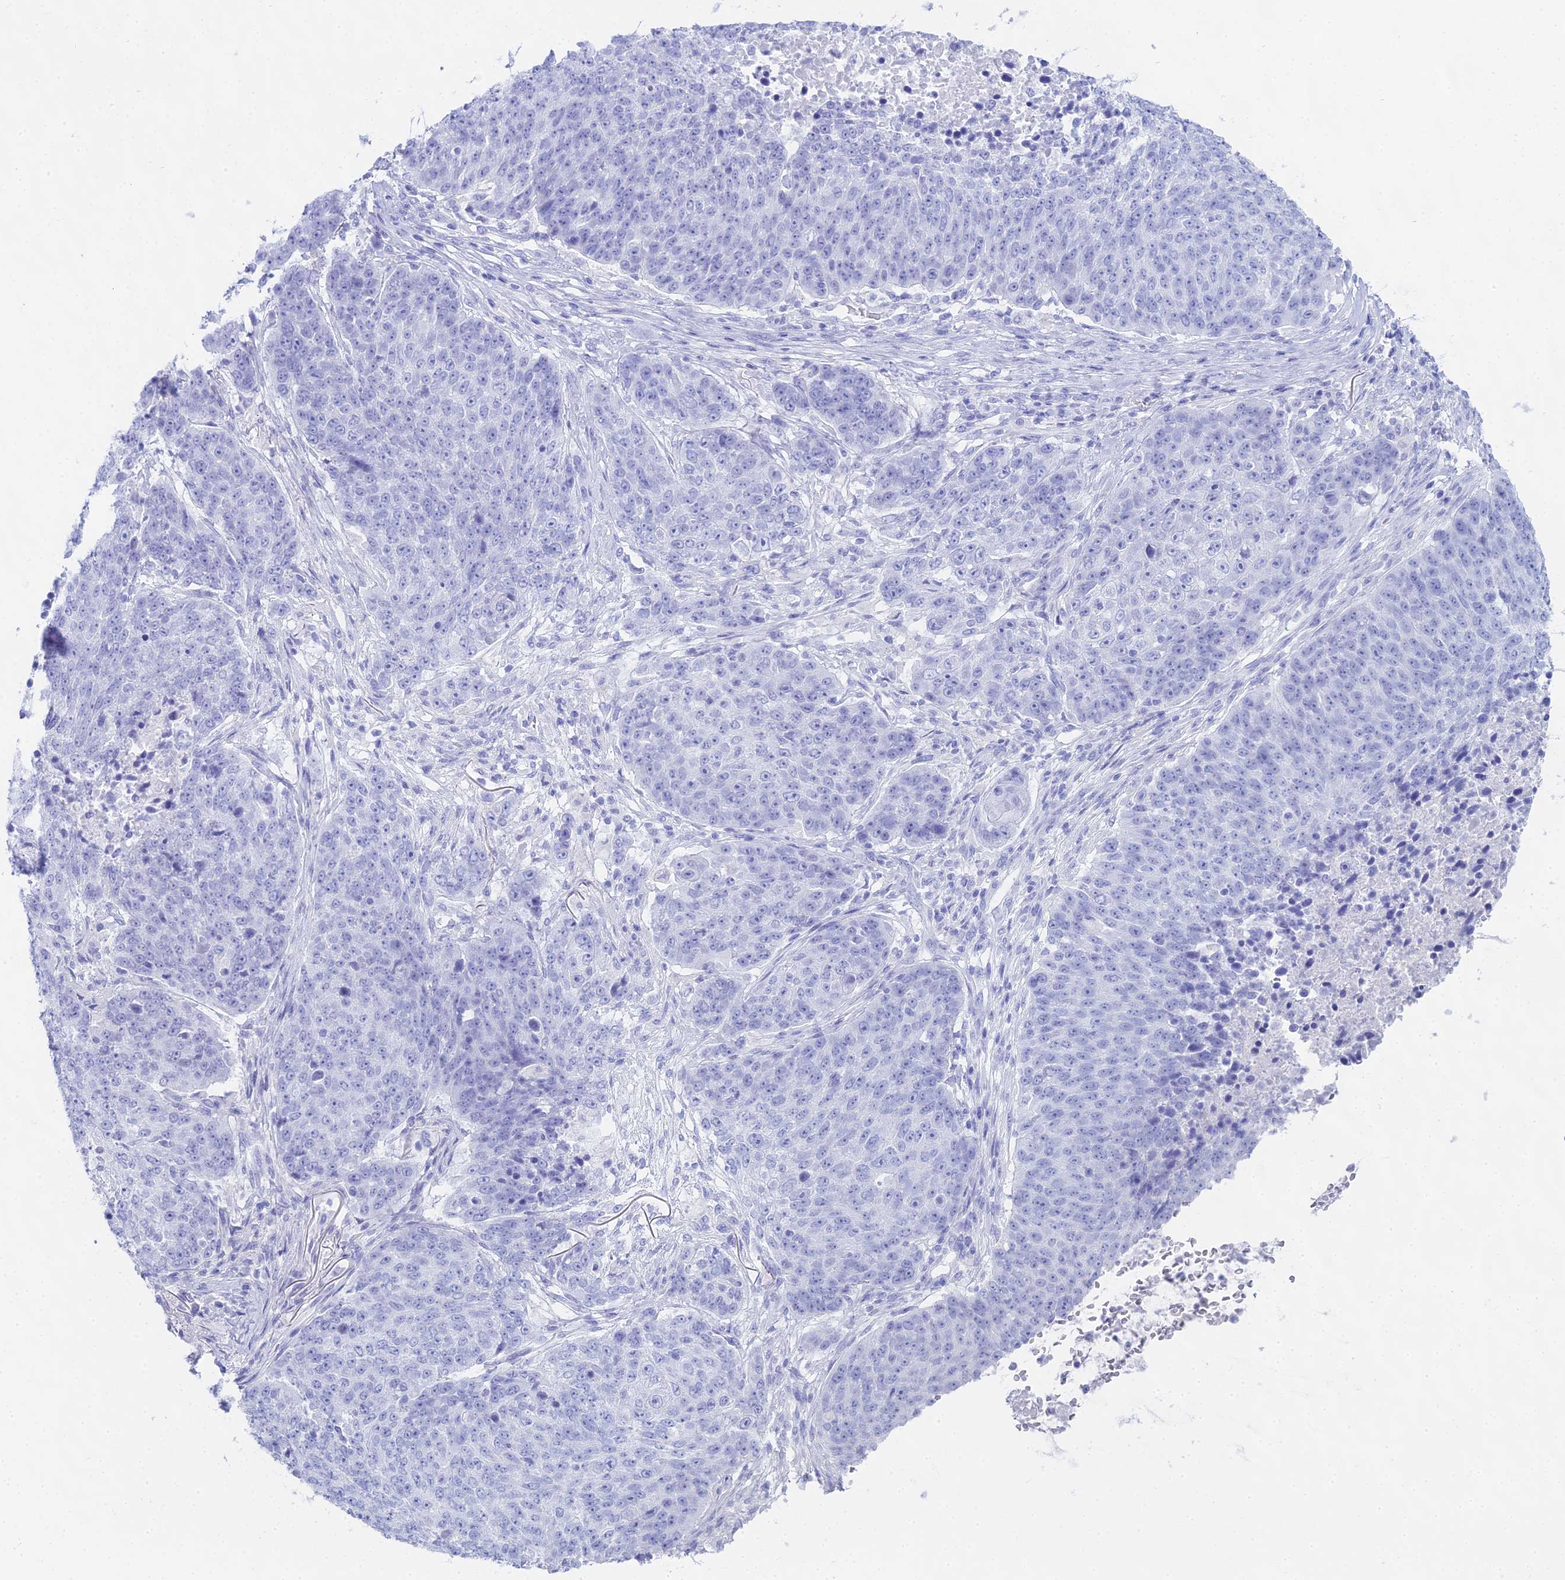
{"staining": {"intensity": "negative", "quantity": "none", "location": "none"}, "tissue": "lung cancer", "cell_type": "Tumor cells", "image_type": "cancer", "snomed": [{"axis": "morphology", "description": "Normal tissue, NOS"}, {"axis": "morphology", "description": "Squamous cell carcinoma, NOS"}, {"axis": "topography", "description": "Lymph node"}, {"axis": "topography", "description": "Lung"}], "caption": "Immunohistochemistry (IHC) histopathology image of neoplastic tissue: human lung cancer (squamous cell carcinoma) stained with DAB reveals no significant protein expression in tumor cells.", "gene": "CGB2", "patient": {"sex": "male", "age": 66}}